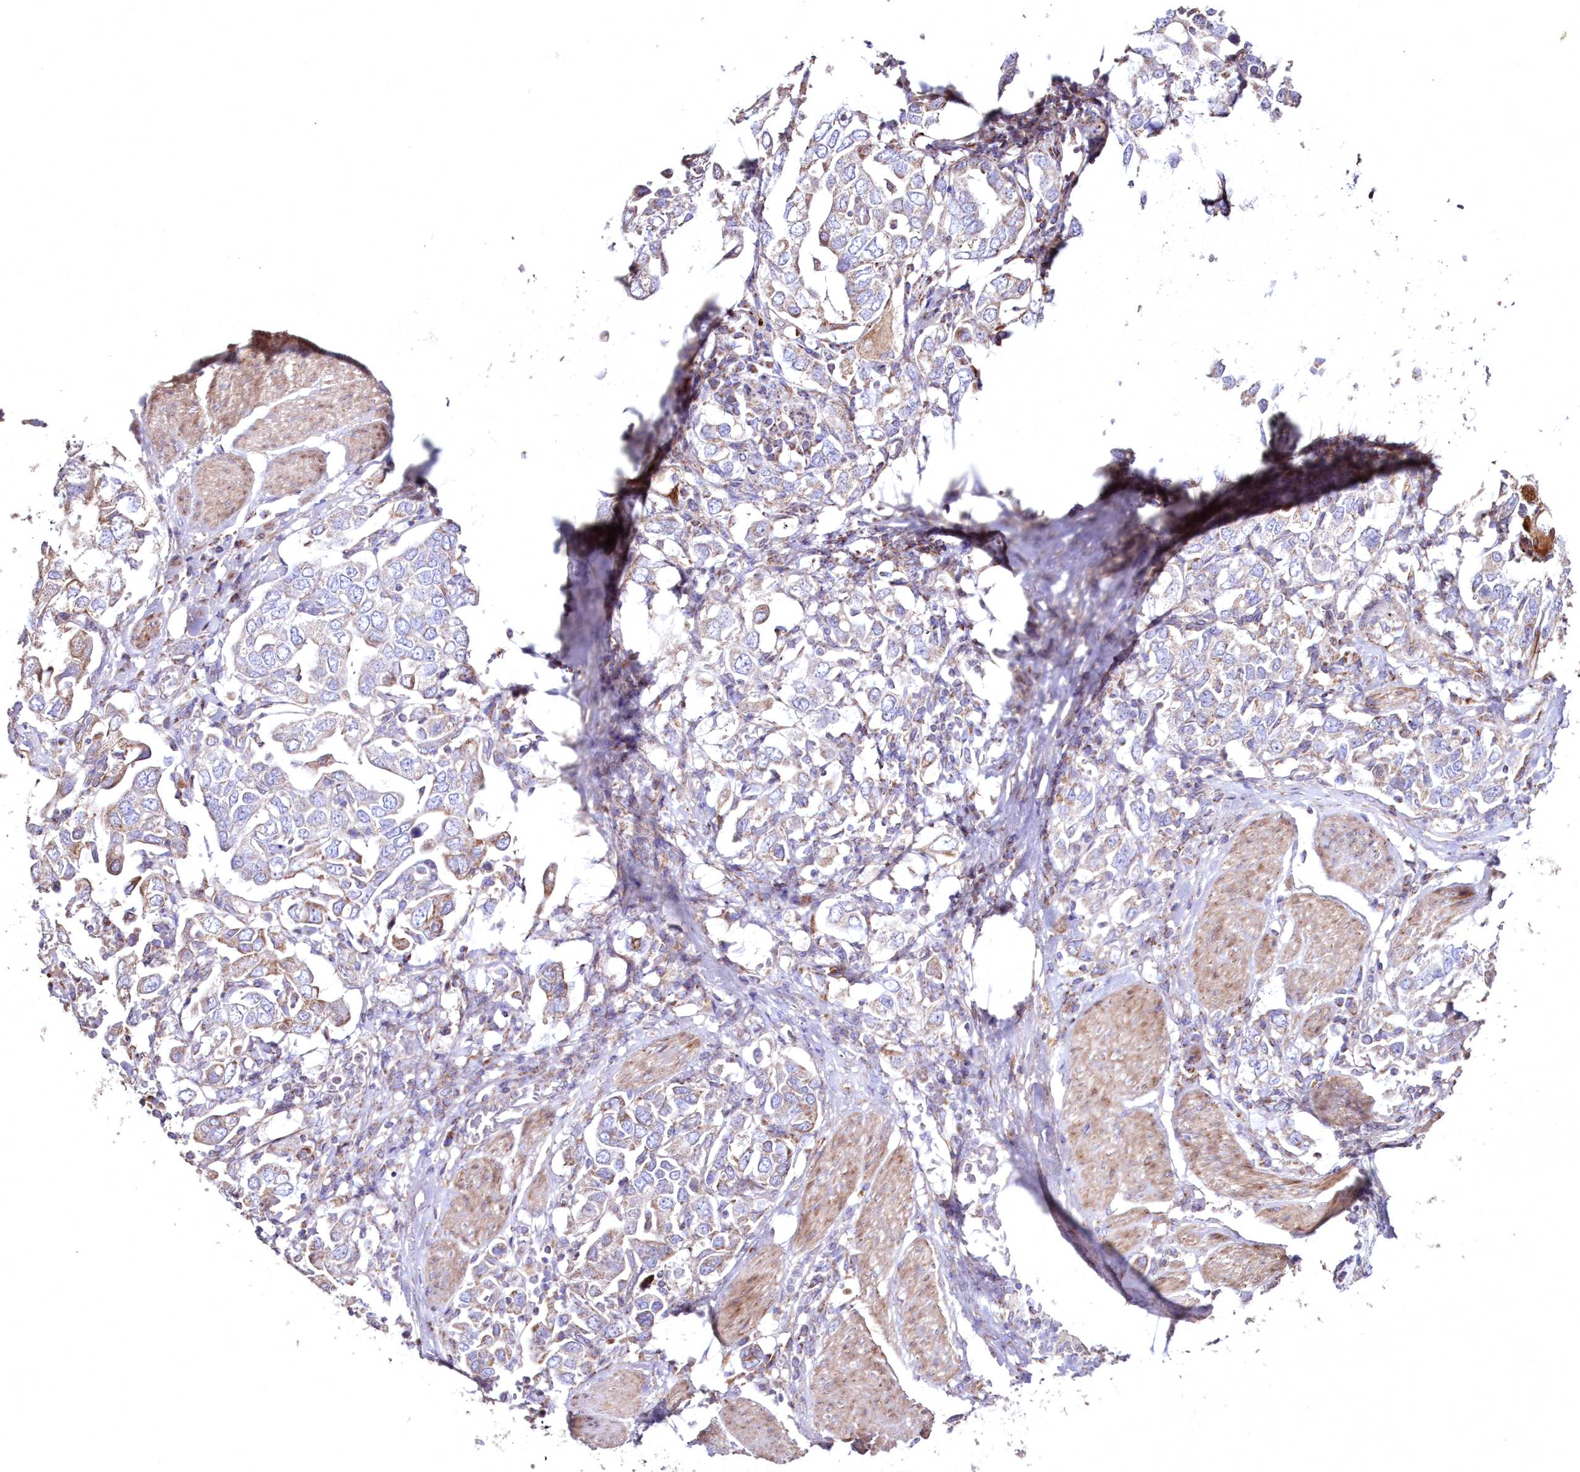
{"staining": {"intensity": "weak", "quantity": "<25%", "location": "cytoplasmic/membranous"}, "tissue": "stomach cancer", "cell_type": "Tumor cells", "image_type": "cancer", "snomed": [{"axis": "morphology", "description": "Adenocarcinoma, NOS"}, {"axis": "topography", "description": "Stomach, upper"}], "caption": "Stomach cancer was stained to show a protein in brown. There is no significant staining in tumor cells.", "gene": "HADHB", "patient": {"sex": "male", "age": 62}}